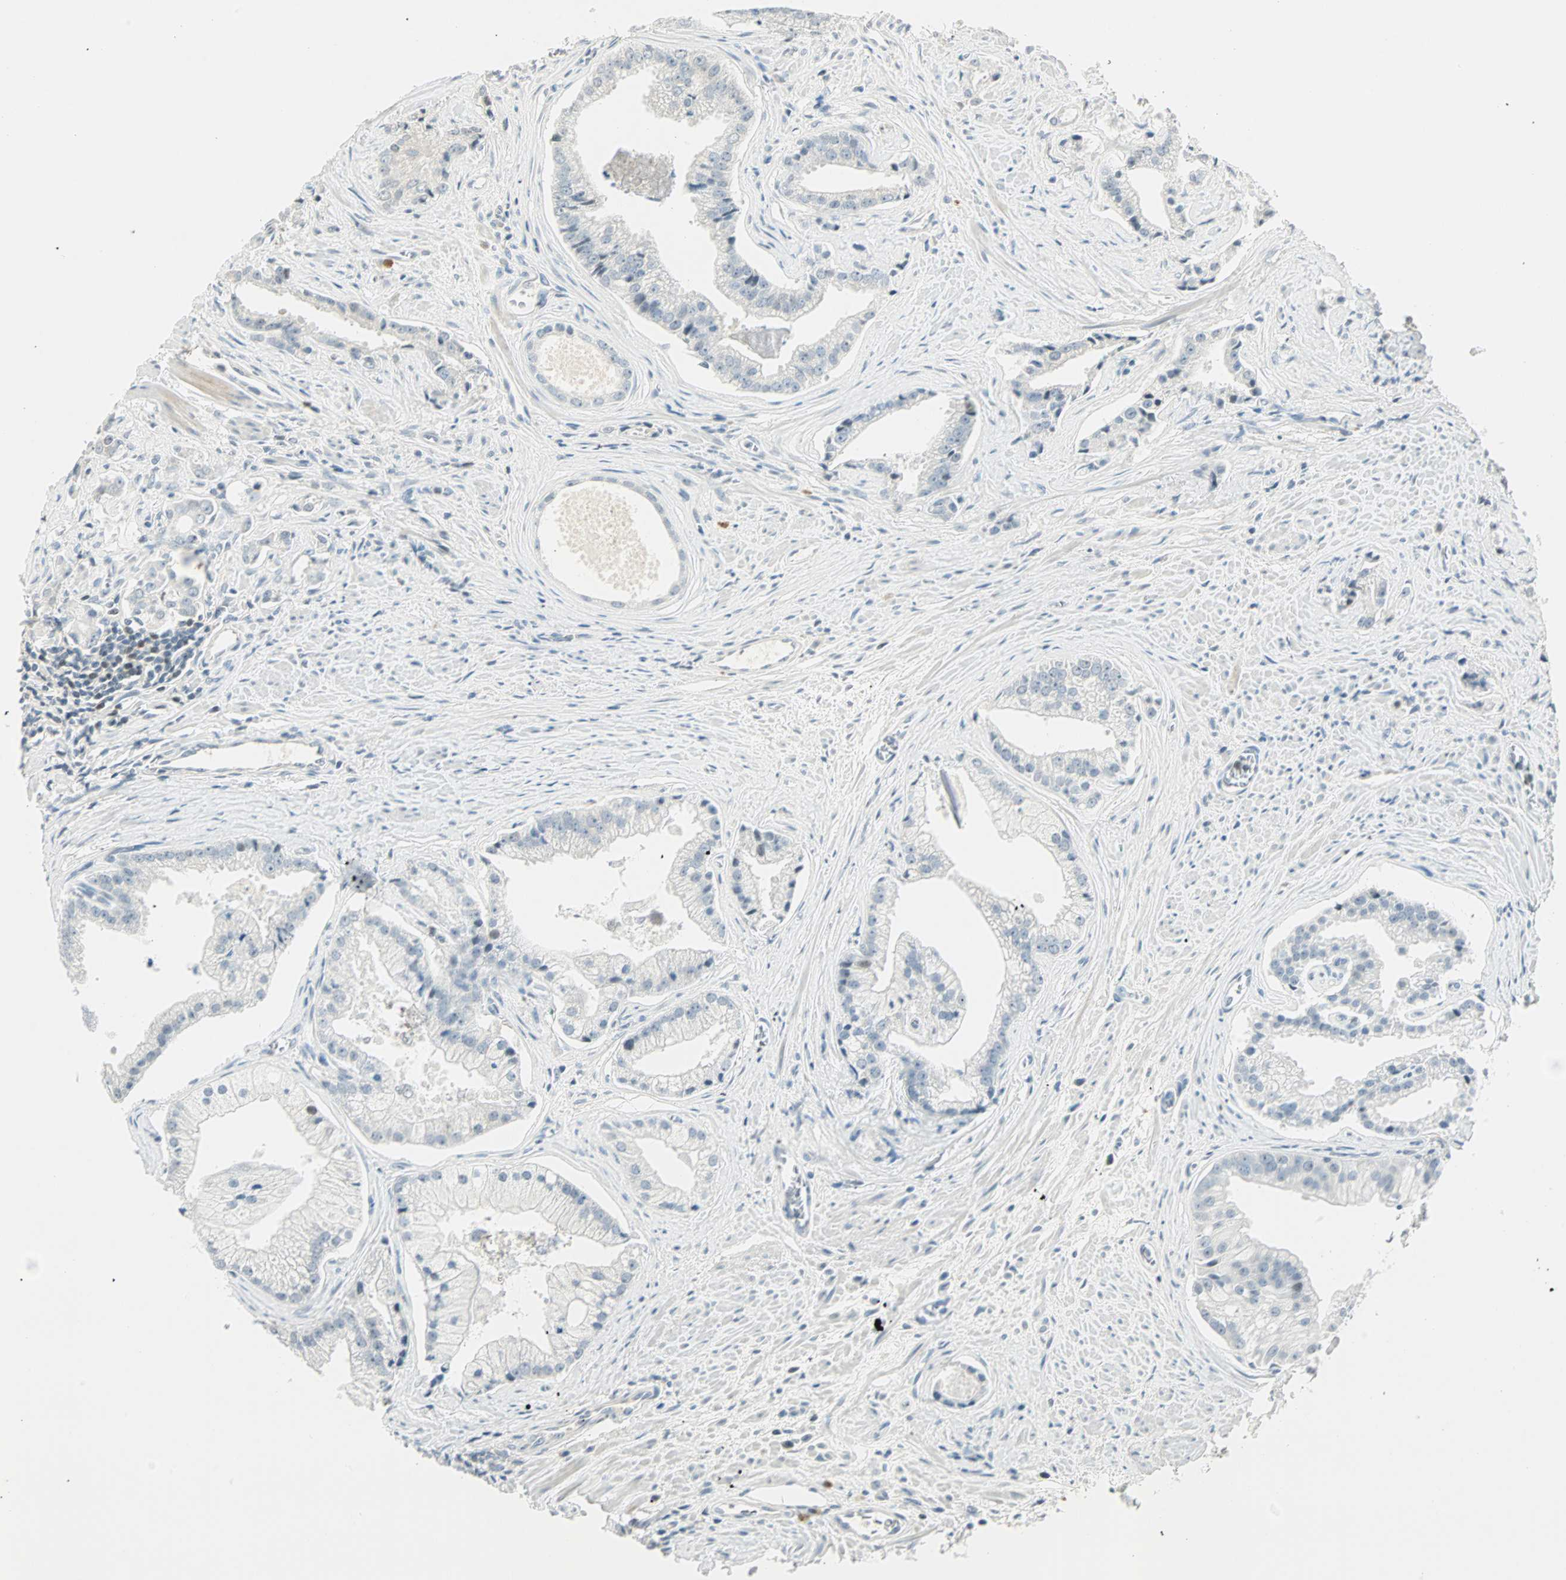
{"staining": {"intensity": "weak", "quantity": "<25%", "location": "nuclear"}, "tissue": "prostate cancer", "cell_type": "Tumor cells", "image_type": "cancer", "snomed": [{"axis": "morphology", "description": "Adenocarcinoma, High grade"}, {"axis": "topography", "description": "Prostate"}], "caption": "DAB (3,3'-diaminobenzidine) immunohistochemical staining of prostate cancer displays no significant expression in tumor cells.", "gene": "SMAD3", "patient": {"sex": "male", "age": 67}}